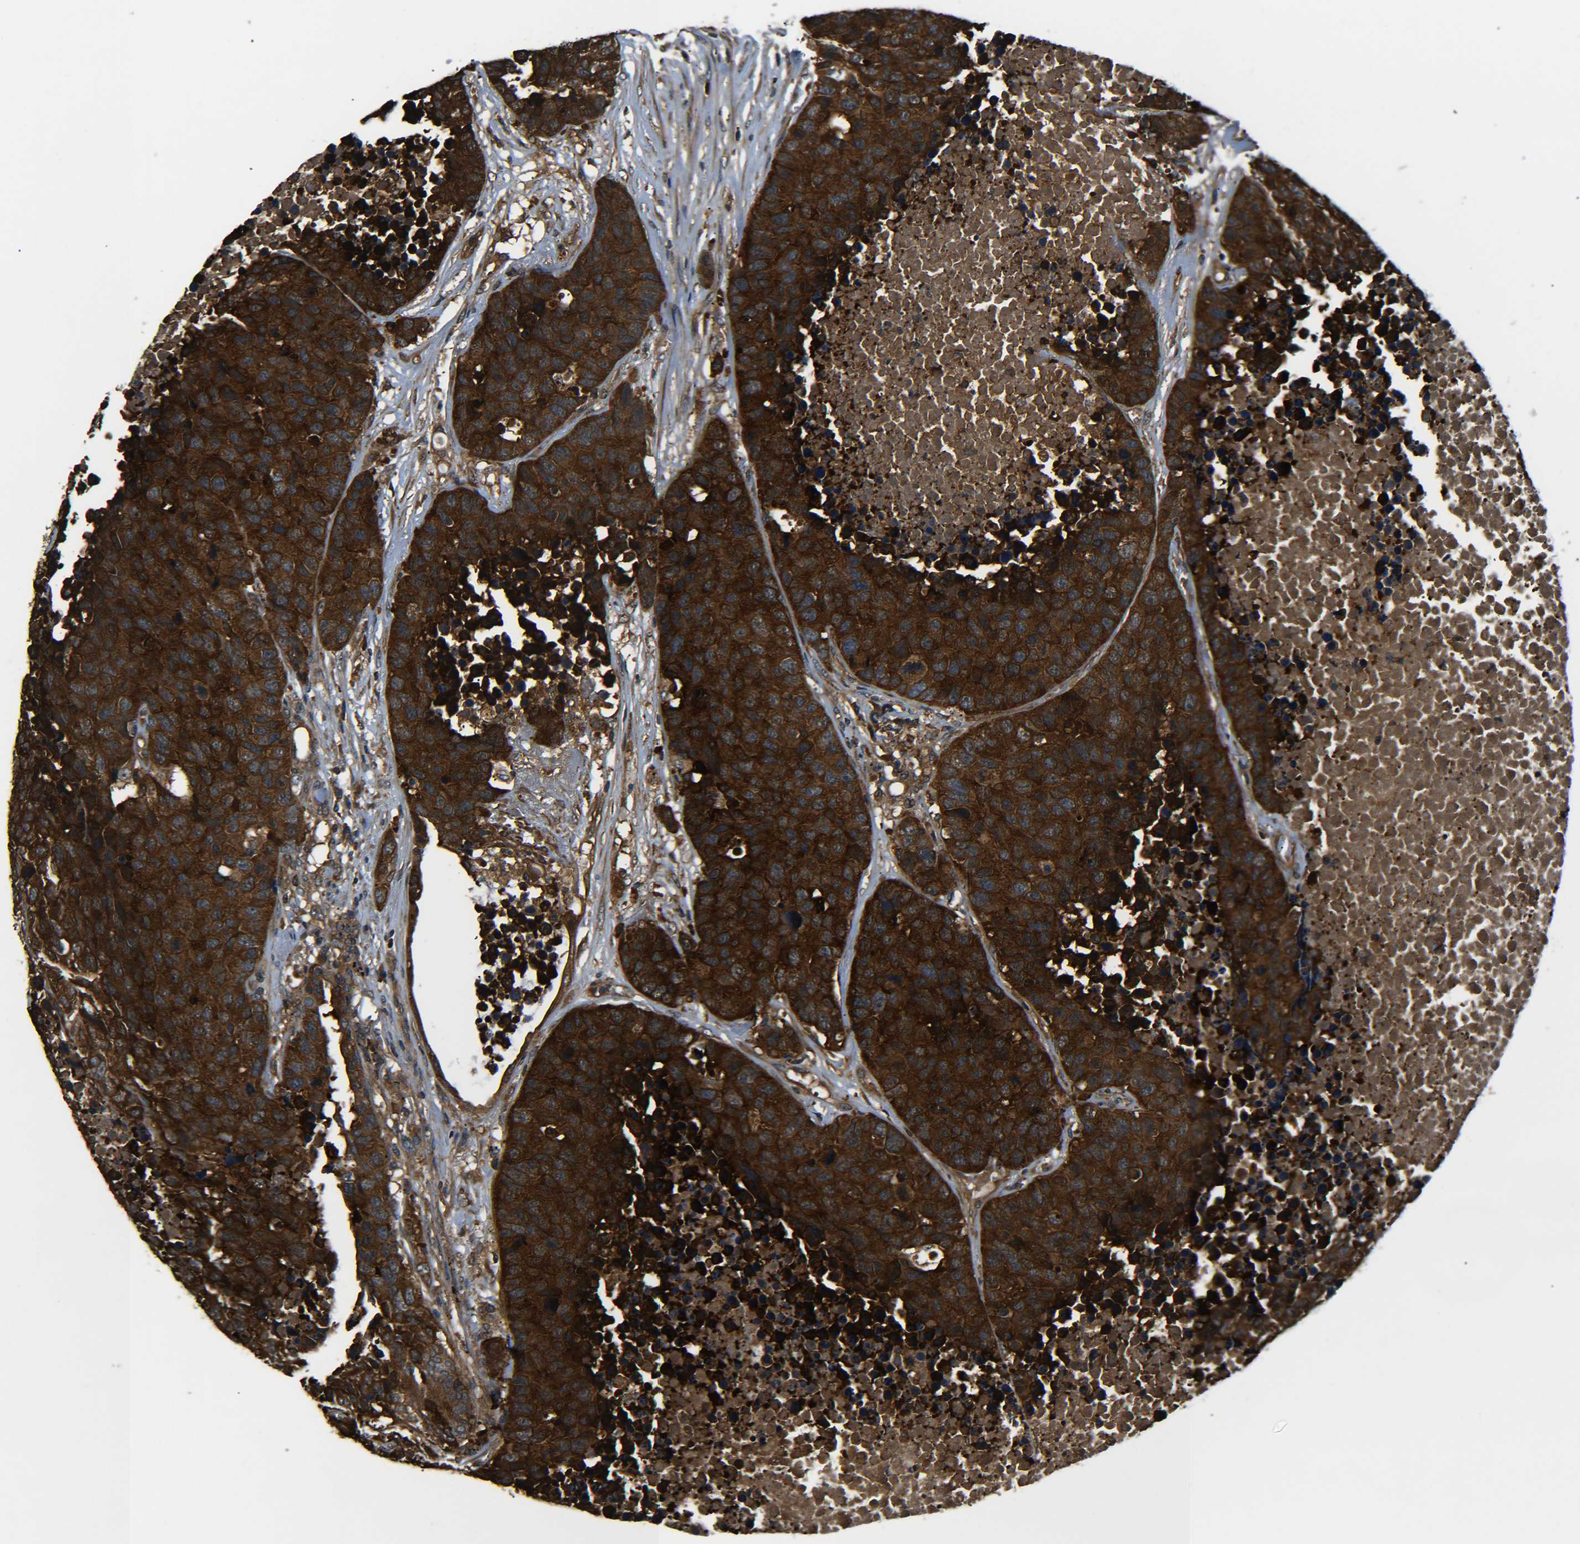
{"staining": {"intensity": "strong", "quantity": ">75%", "location": "cytoplasmic/membranous"}, "tissue": "carcinoid", "cell_type": "Tumor cells", "image_type": "cancer", "snomed": [{"axis": "morphology", "description": "Carcinoid, malignant, NOS"}, {"axis": "topography", "description": "Lung"}], "caption": "Immunohistochemistry image of neoplastic tissue: carcinoid stained using immunohistochemistry reveals high levels of strong protein expression localized specifically in the cytoplasmic/membranous of tumor cells, appearing as a cytoplasmic/membranous brown color.", "gene": "PREB", "patient": {"sex": "male", "age": 60}}